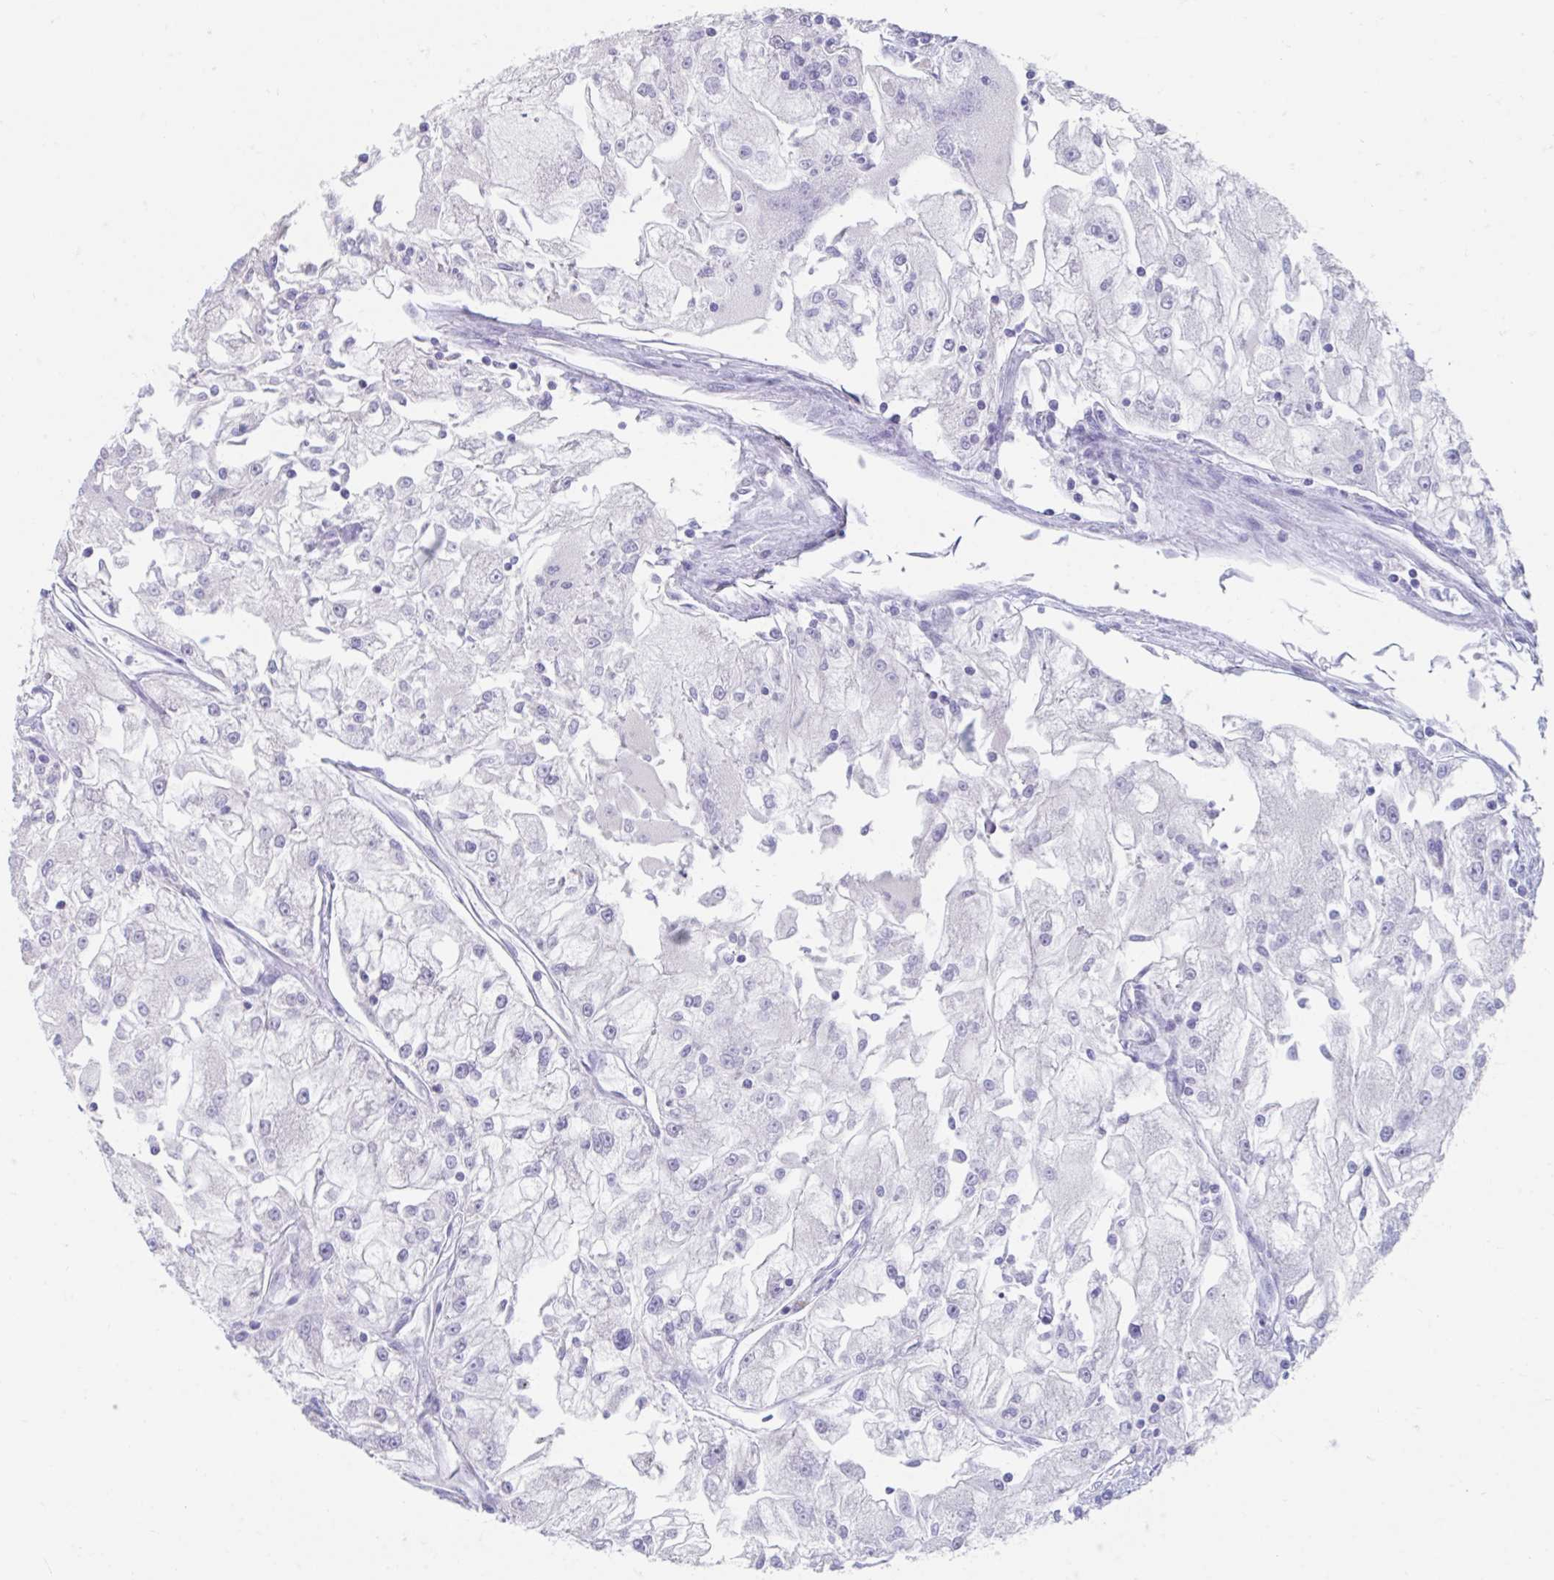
{"staining": {"intensity": "negative", "quantity": "none", "location": "none"}, "tissue": "renal cancer", "cell_type": "Tumor cells", "image_type": "cancer", "snomed": [{"axis": "morphology", "description": "Adenocarcinoma, NOS"}, {"axis": "topography", "description": "Kidney"}], "caption": "Tumor cells show no significant protein positivity in renal cancer (adenocarcinoma). (DAB (3,3'-diaminobenzidine) IHC with hematoxylin counter stain).", "gene": "GPR162", "patient": {"sex": "female", "age": 72}}